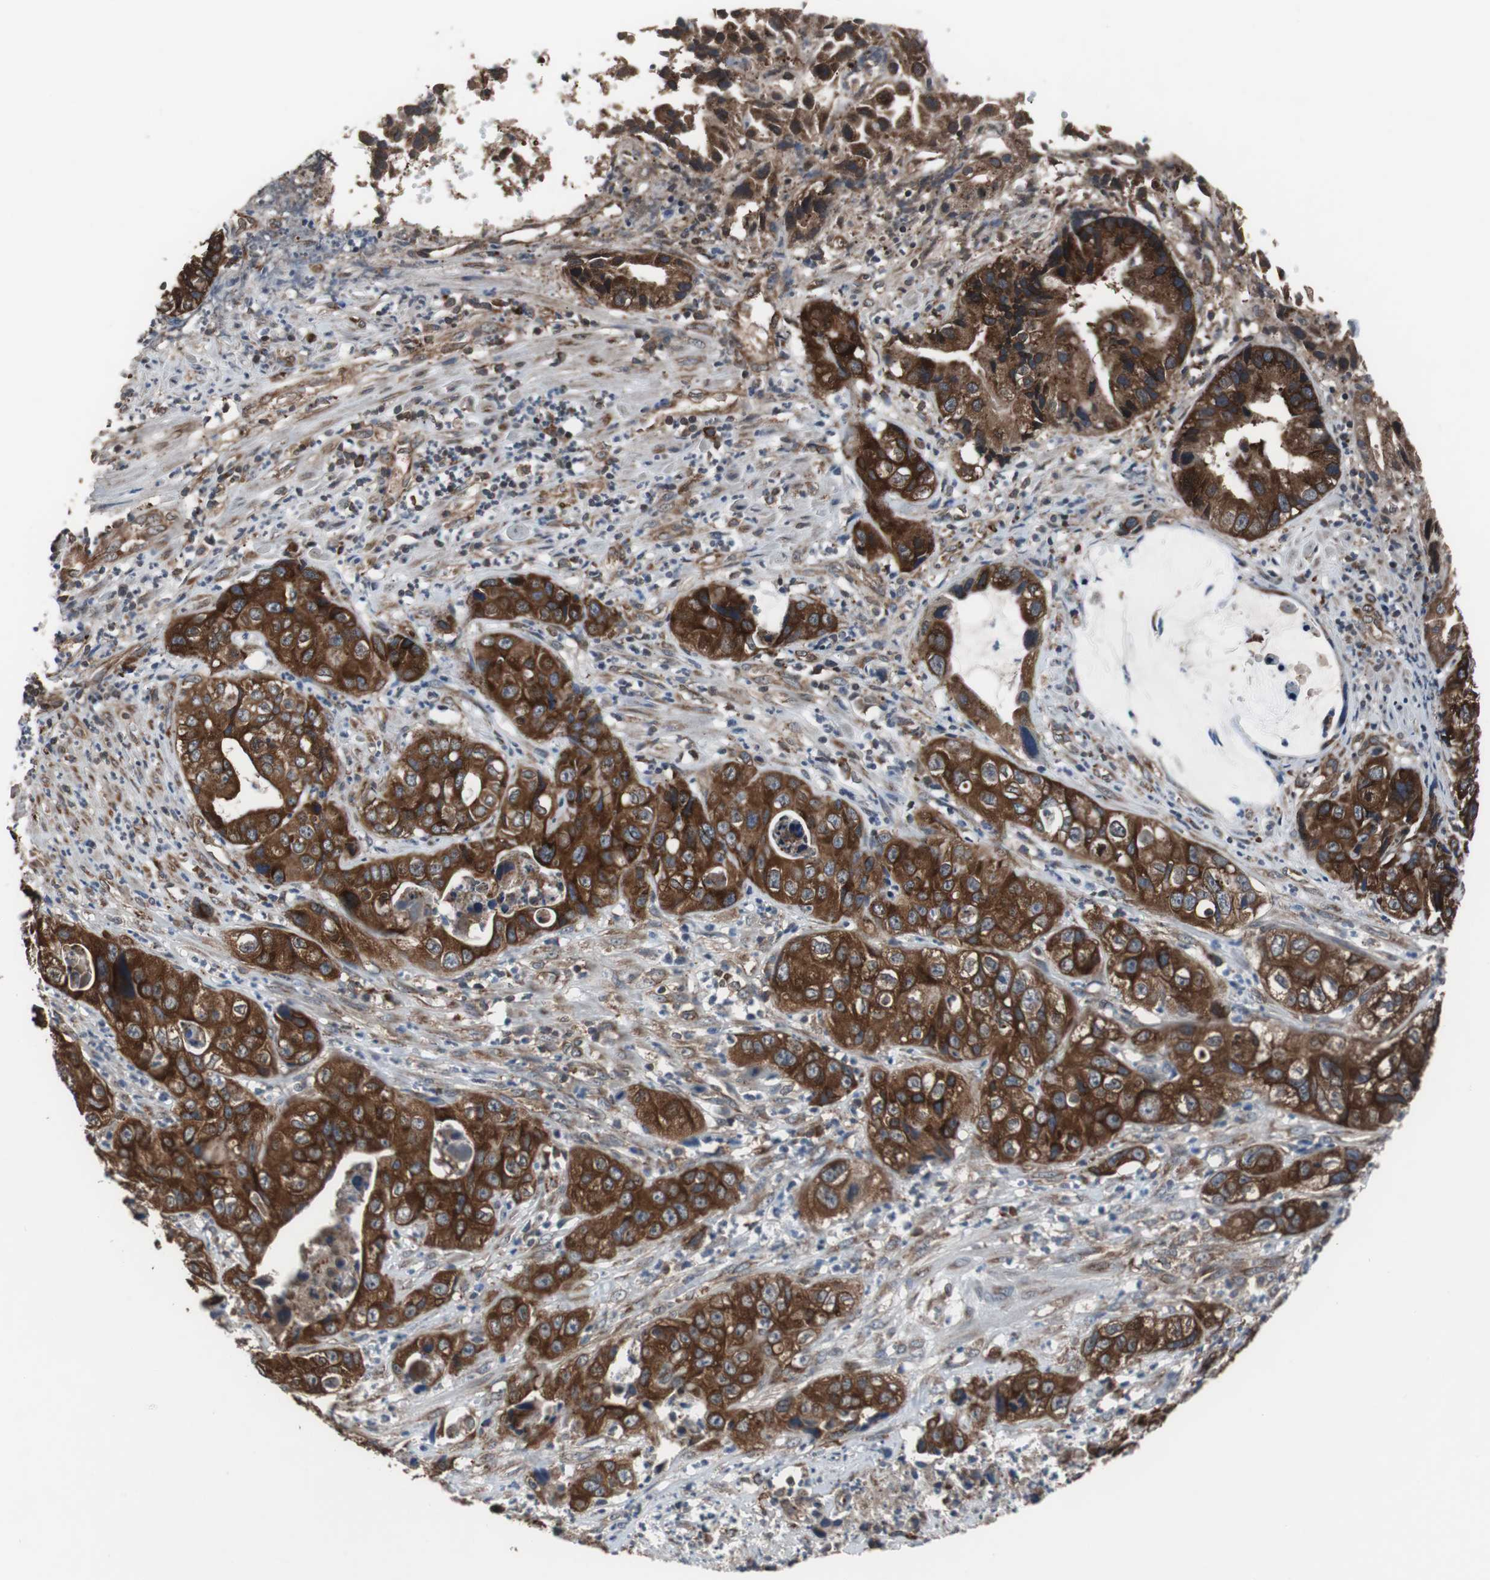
{"staining": {"intensity": "strong", "quantity": ">75%", "location": "cytoplasmic/membranous"}, "tissue": "liver cancer", "cell_type": "Tumor cells", "image_type": "cancer", "snomed": [{"axis": "morphology", "description": "Cholangiocarcinoma"}, {"axis": "topography", "description": "Liver"}], "caption": "Approximately >75% of tumor cells in human liver cancer (cholangiocarcinoma) display strong cytoplasmic/membranous protein staining as visualized by brown immunohistochemical staining.", "gene": "USP10", "patient": {"sex": "female", "age": 61}}